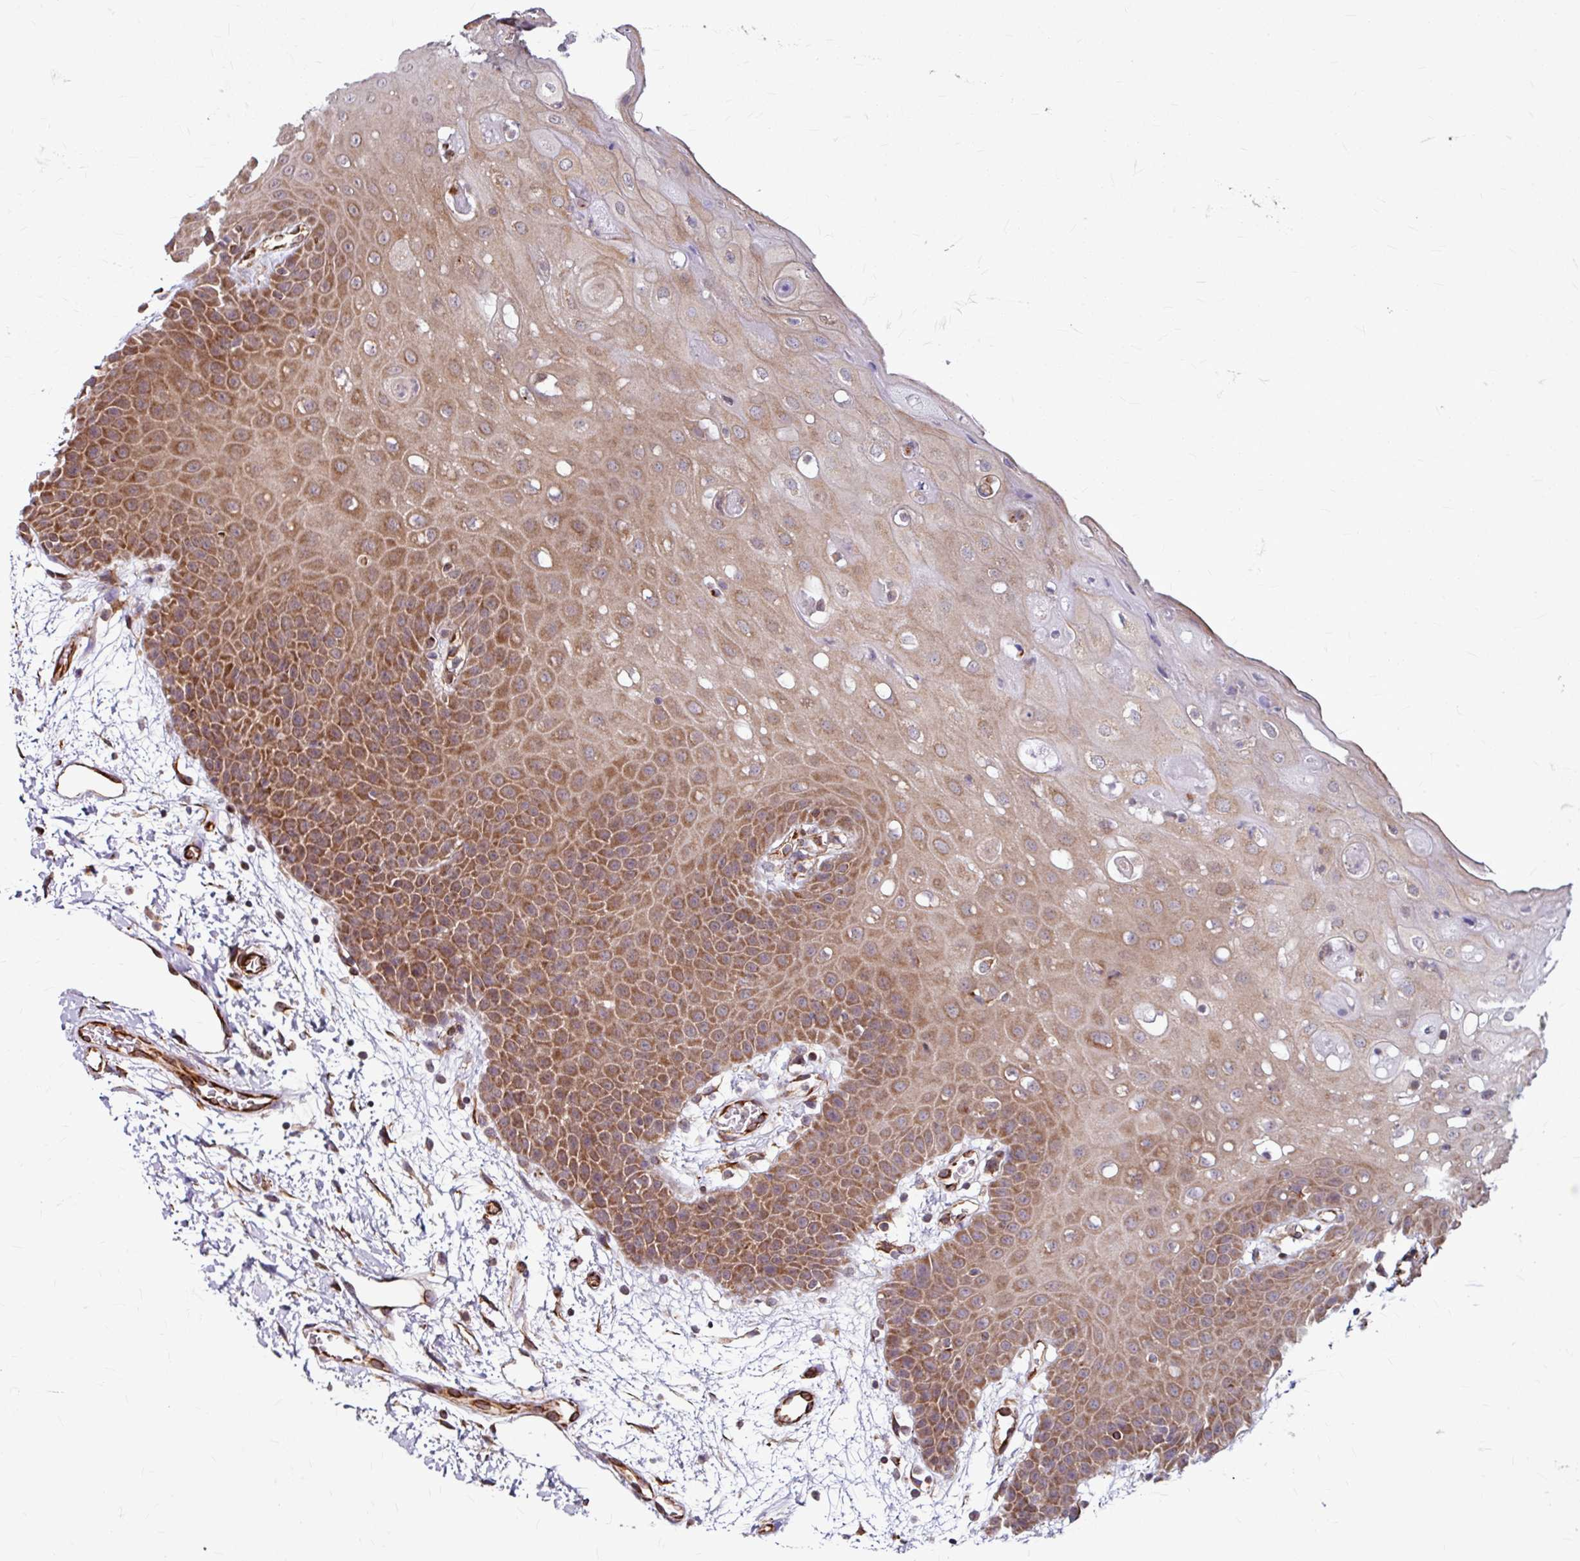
{"staining": {"intensity": "moderate", "quantity": ">75%", "location": "cytoplasmic/membranous"}, "tissue": "oral mucosa", "cell_type": "Squamous epithelial cells", "image_type": "normal", "snomed": [{"axis": "morphology", "description": "Normal tissue, NOS"}, {"axis": "topography", "description": "Oral tissue"}, {"axis": "topography", "description": "Tounge, NOS"}], "caption": "High-magnification brightfield microscopy of unremarkable oral mucosa stained with DAB (3,3'-diaminobenzidine) (brown) and counterstained with hematoxylin (blue). squamous epithelial cells exhibit moderate cytoplasmic/membranous expression is appreciated in approximately>75% of cells. (DAB IHC with brightfield microscopy, high magnification).", "gene": "DAAM2", "patient": {"sex": "female", "age": 59}}